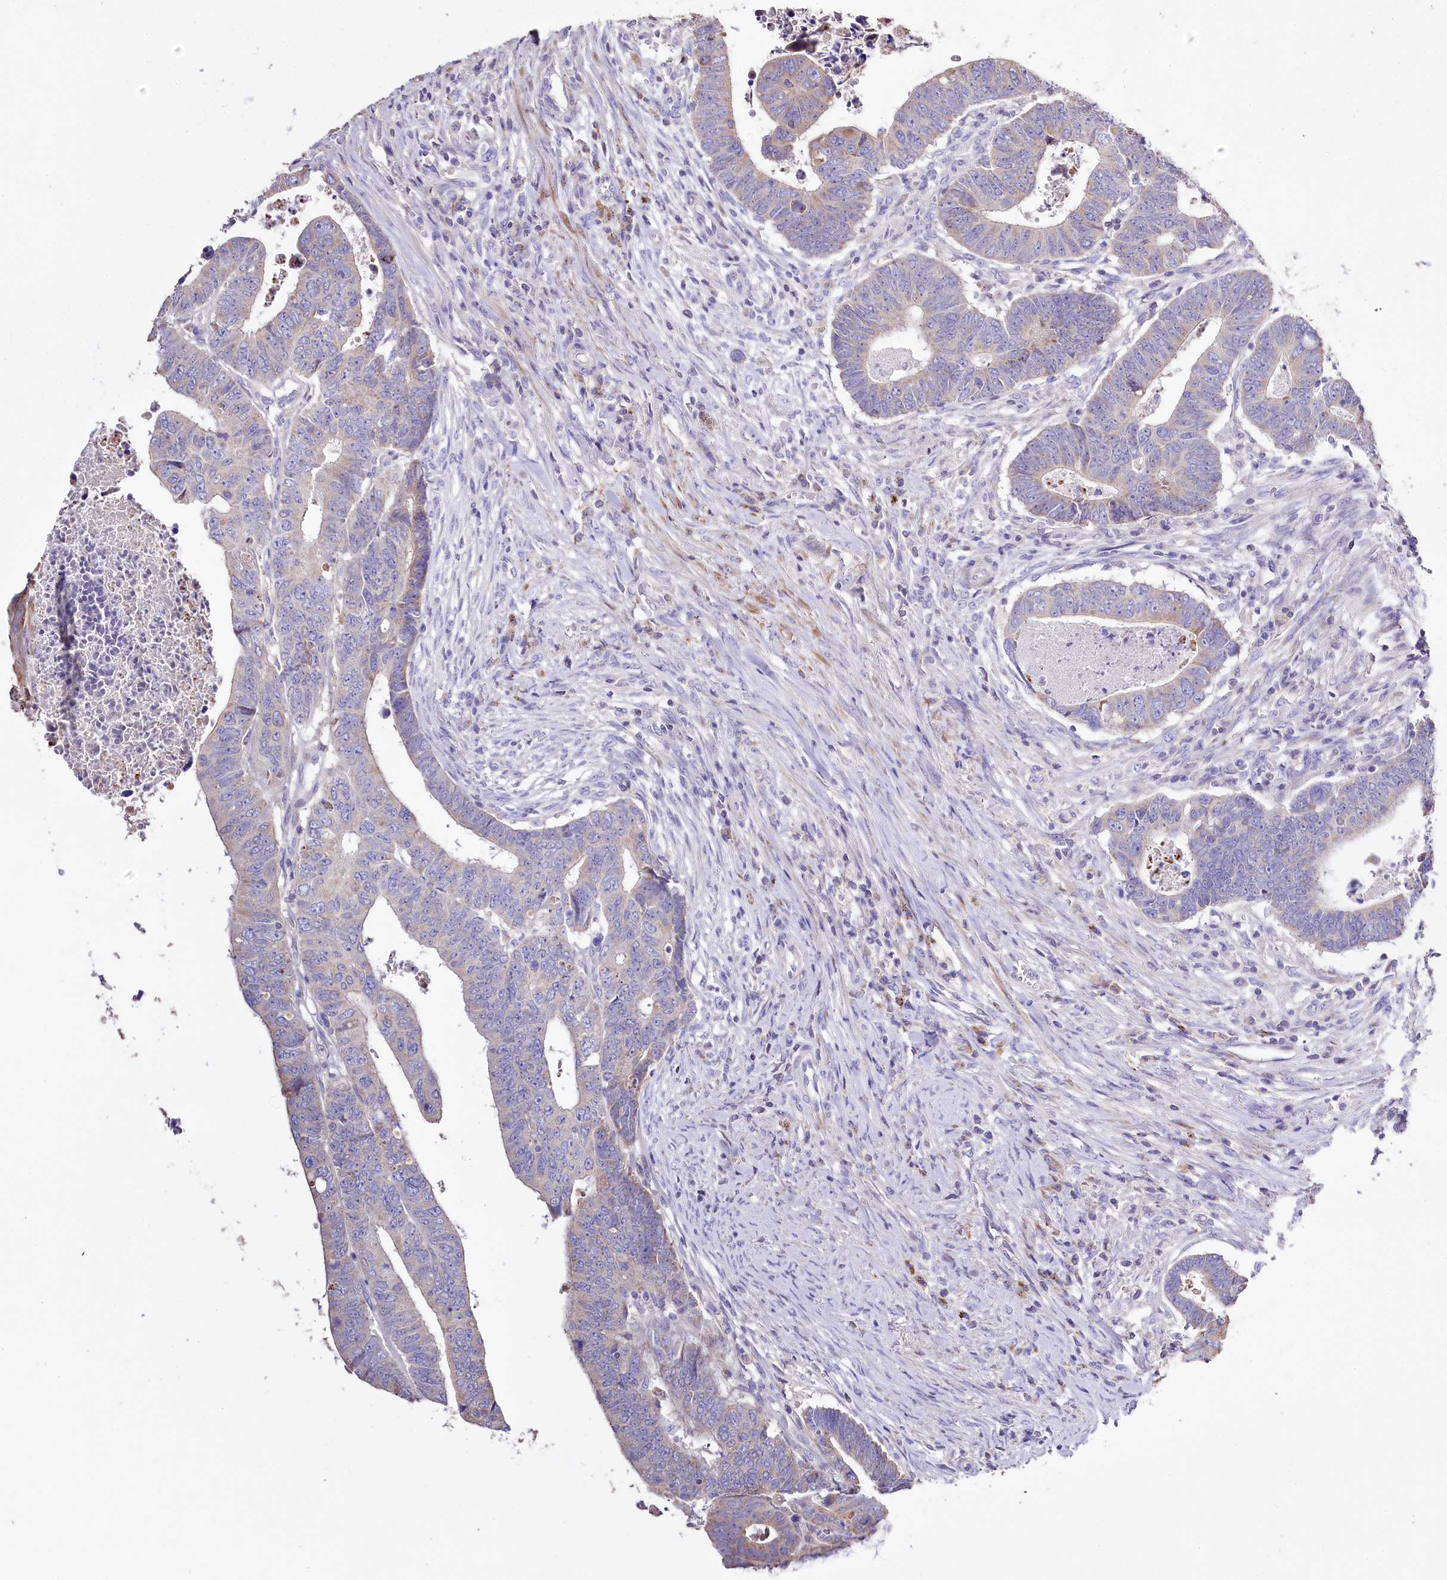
{"staining": {"intensity": "weak", "quantity": "<25%", "location": "cytoplasmic/membranous"}, "tissue": "colorectal cancer", "cell_type": "Tumor cells", "image_type": "cancer", "snomed": [{"axis": "morphology", "description": "Normal tissue, NOS"}, {"axis": "morphology", "description": "Adenocarcinoma, NOS"}, {"axis": "topography", "description": "Rectum"}], "caption": "DAB immunohistochemical staining of colorectal cancer displays no significant expression in tumor cells. (DAB (3,3'-diaminobenzidine) IHC, high magnification).", "gene": "PTER", "patient": {"sex": "female", "age": 65}}